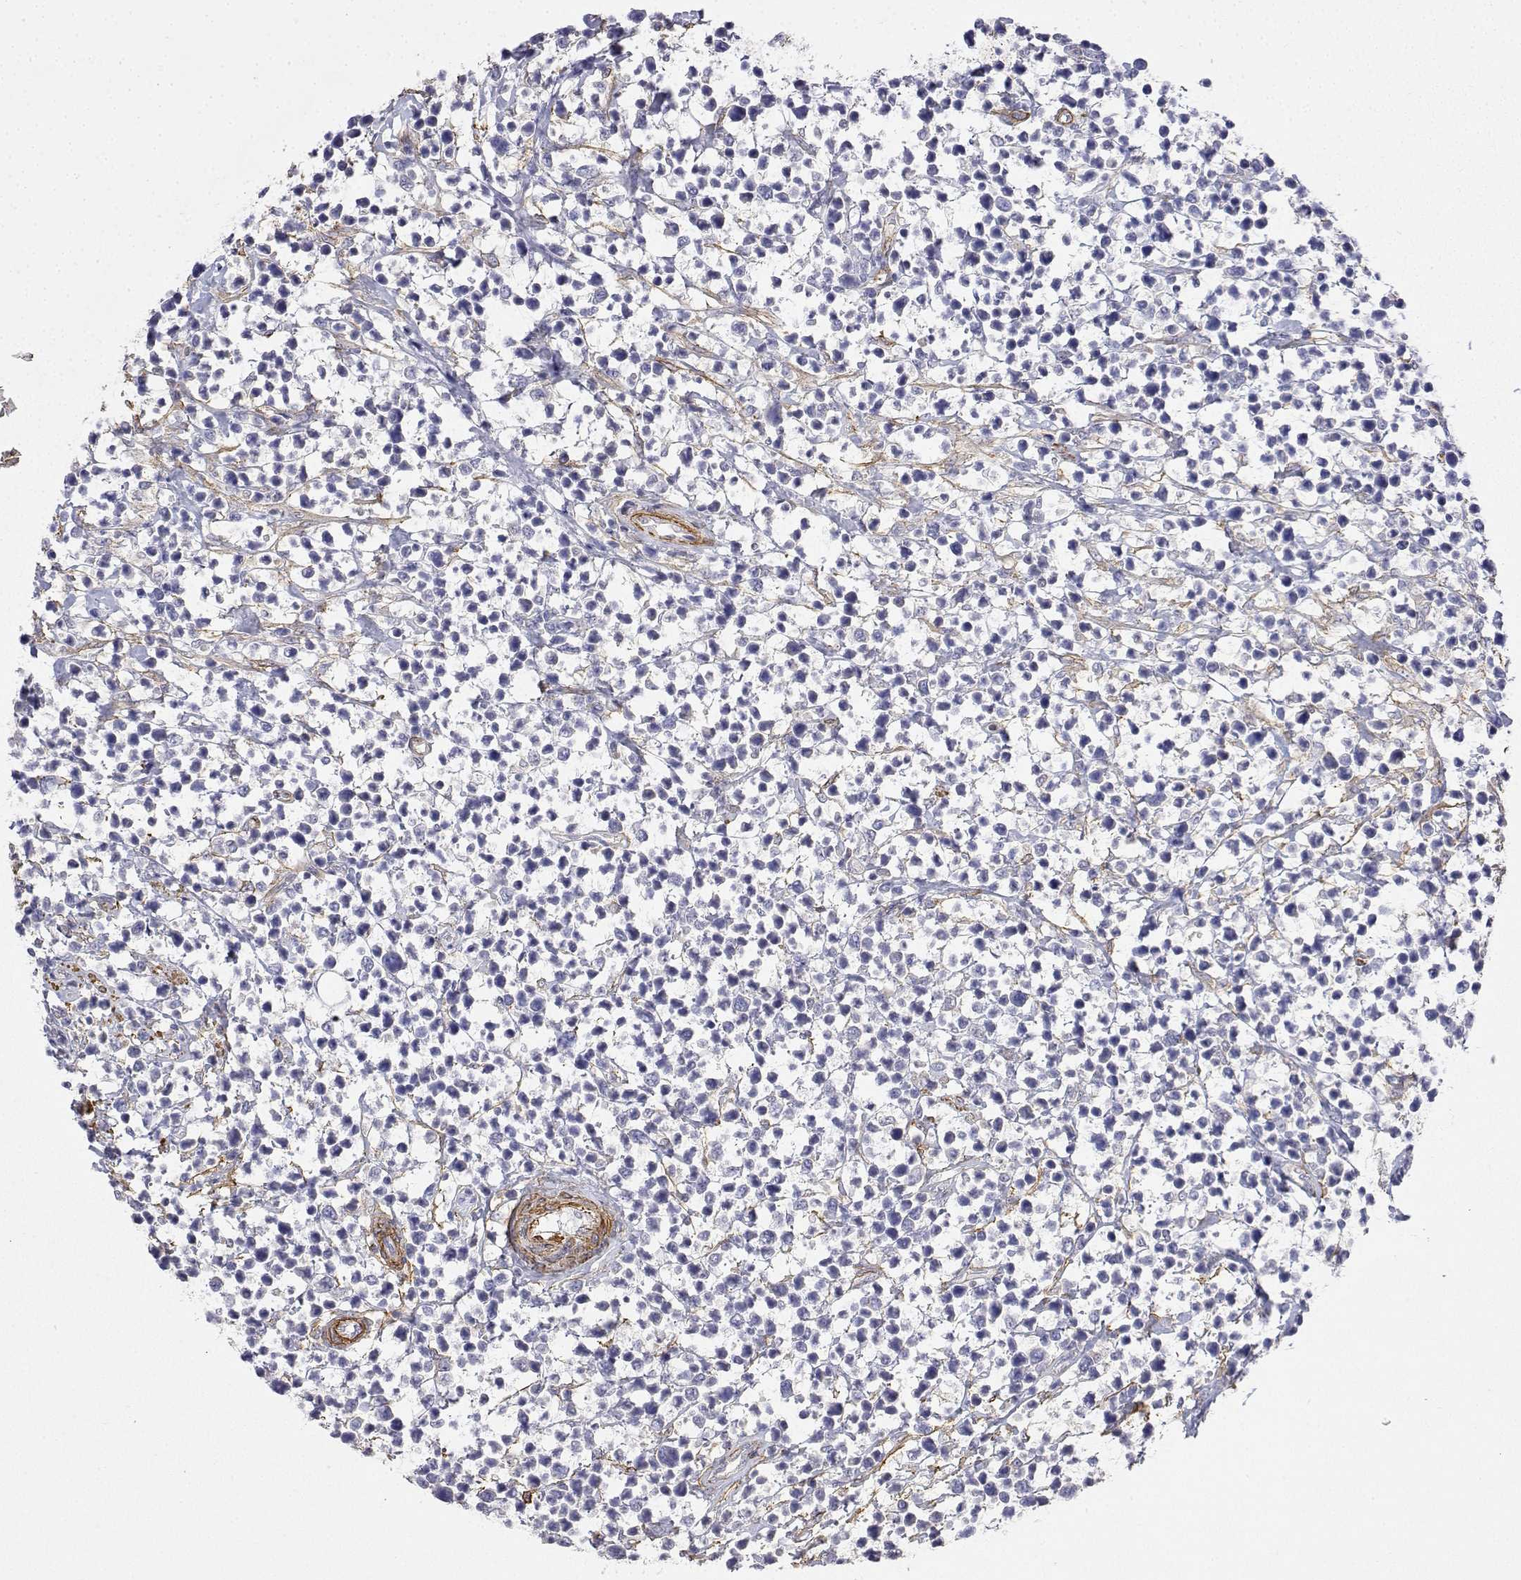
{"staining": {"intensity": "negative", "quantity": "none", "location": "none"}, "tissue": "lymphoma", "cell_type": "Tumor cells", "image_type": "cancer", "snomed": [{"axis": "morphology", "description": "Malignant lymphoma, non-Hodgkin's type, High grade"}, {"axis": "topography", "description": "Soft tissue"}], "caption": "The immunohistochemistry histopathology image has no significant staining in tumor cells of malignant lymphoma, non-Hodgkin's type (high-grade) tissue.", "gene": "SOWAHD", "patient": {"sex": "female", "age": 56}}